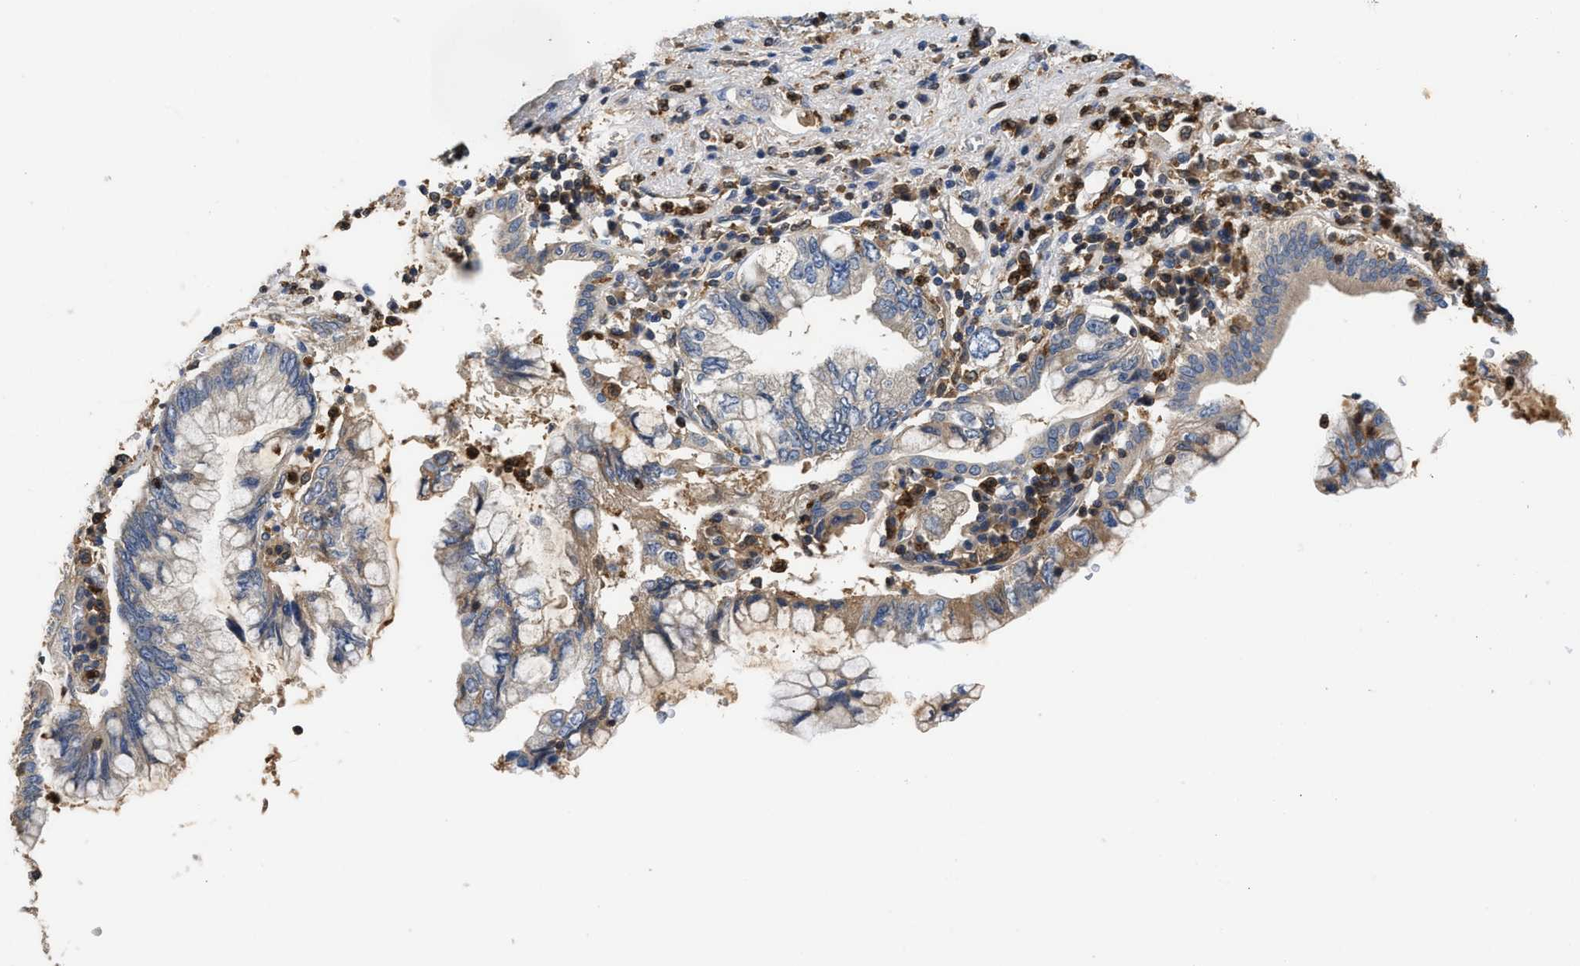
{"staining": {"intensity": "weak", "quantity": "25%-75%", "location": "cytoplasmic/membranous"}, "tissue": "pancreatic cancer", "cell_type": "Tumor cells", "image_type": "cancer", "snomed": [{"axis": "morphology", "description": "Adenocarcinoma, NOS"}, {"axis": "topography", "description": "Pancreas"}], "caption": "Pancreatic cancer (adenocarcinoma) stained for a protein (brown) displays weak cytoplasmic/membranous positive staining in about 25%-75% of tumor cells.", "gene": "OSTF1", "patient": {"sex": "female", "age": 73}}